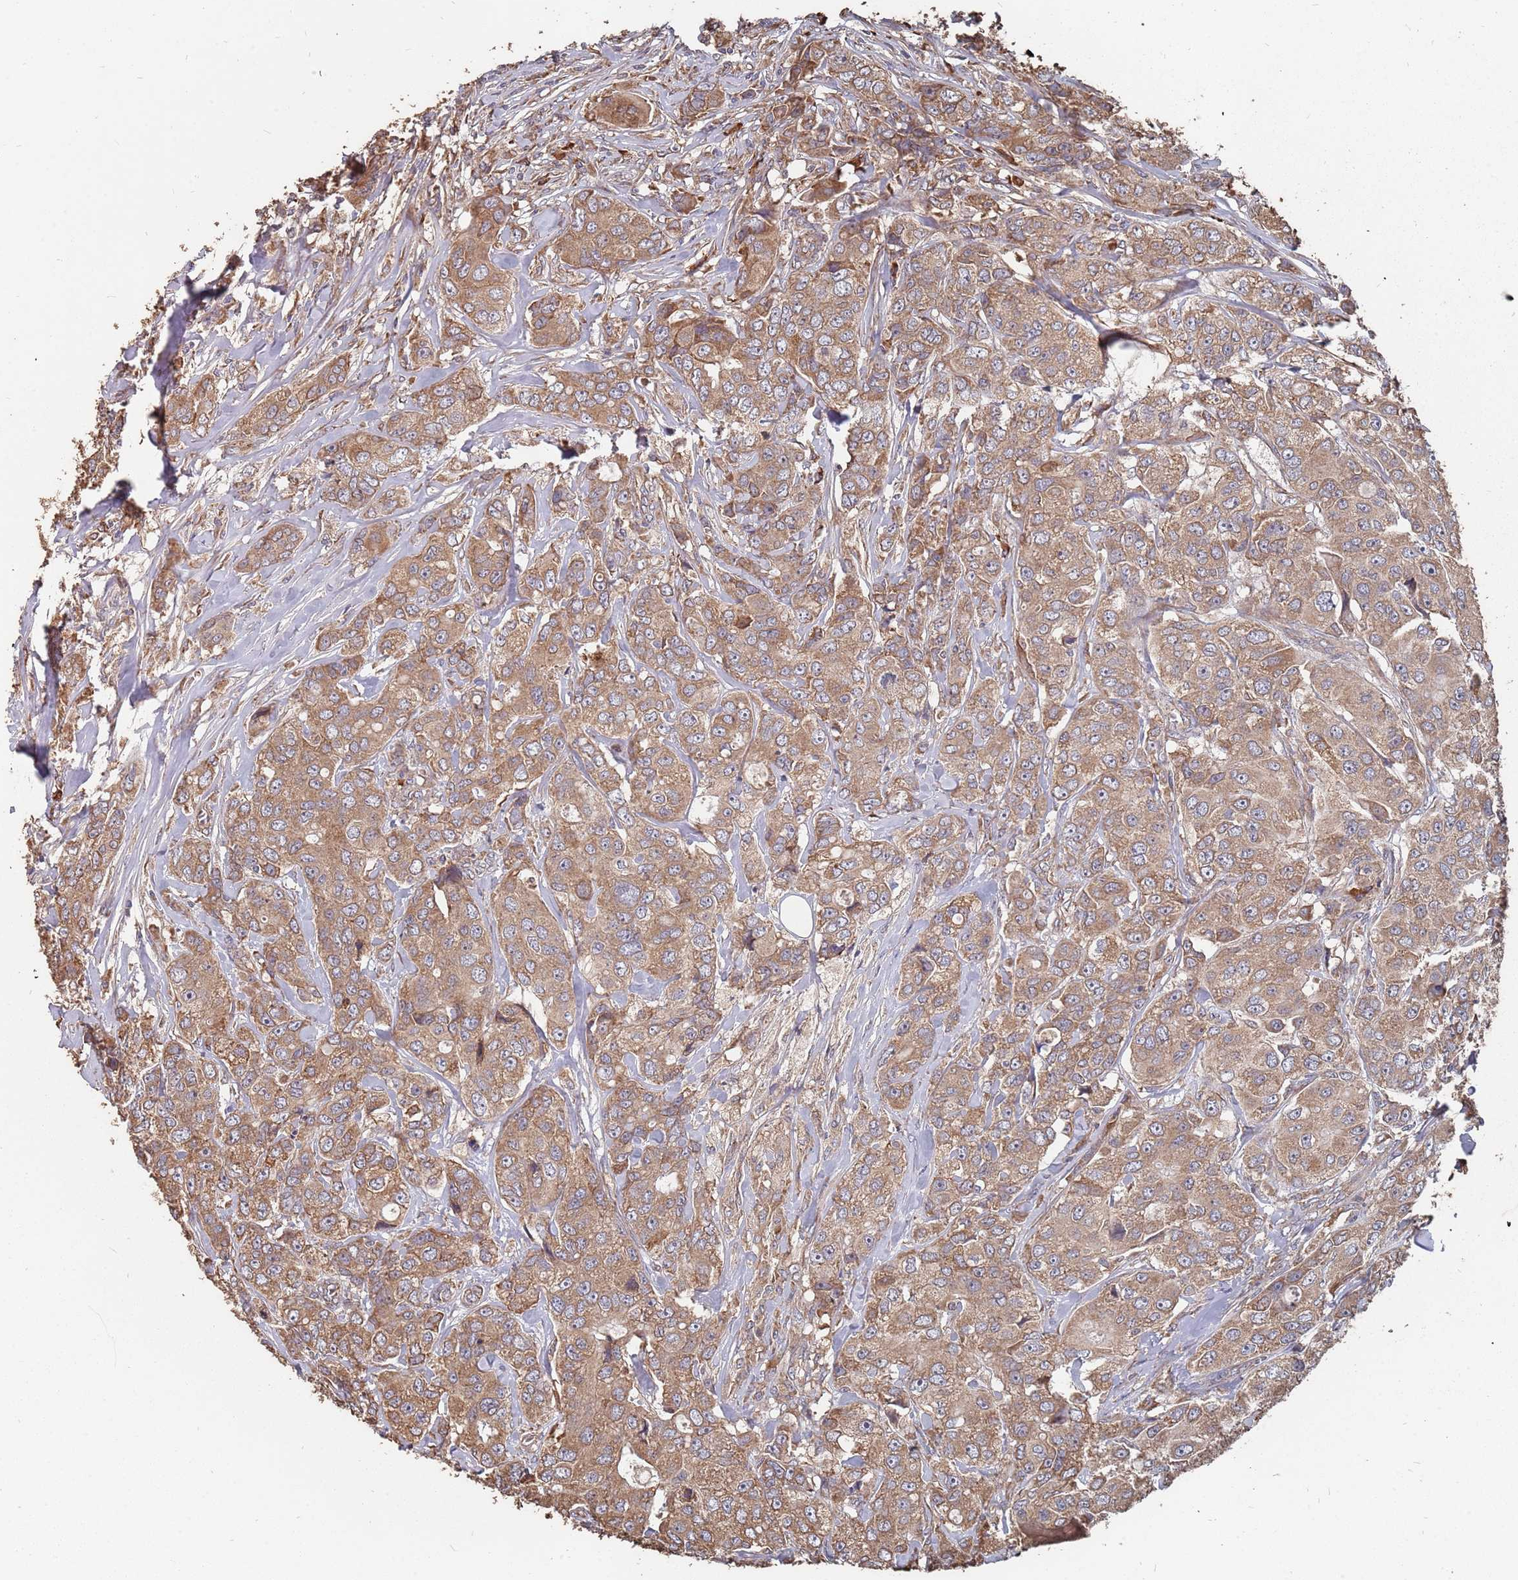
{"staining": {"intensity": "moderate", "quantity": ">75%", "location": "cytoplasmic/membranous"}, "tissue": "breast cancer", "cell_type": "Tumor cells", "image_type": "cancer", "snomed": [{"axis": "morphology", "description": "Duct carcinoma"}, {"axis": "topography", "description": "Breast"}], "caption": "Immunohistochemistry (IHC) photomicrograph of breast cancer (intraductal carcinoma) stained for a protein (brown), which displays medium levels of moderate cytoplasmic/membranous staining in about >75% of tumor cells.", "gene": "ATG5", "patient": {"sex": "female", "age": 43}}